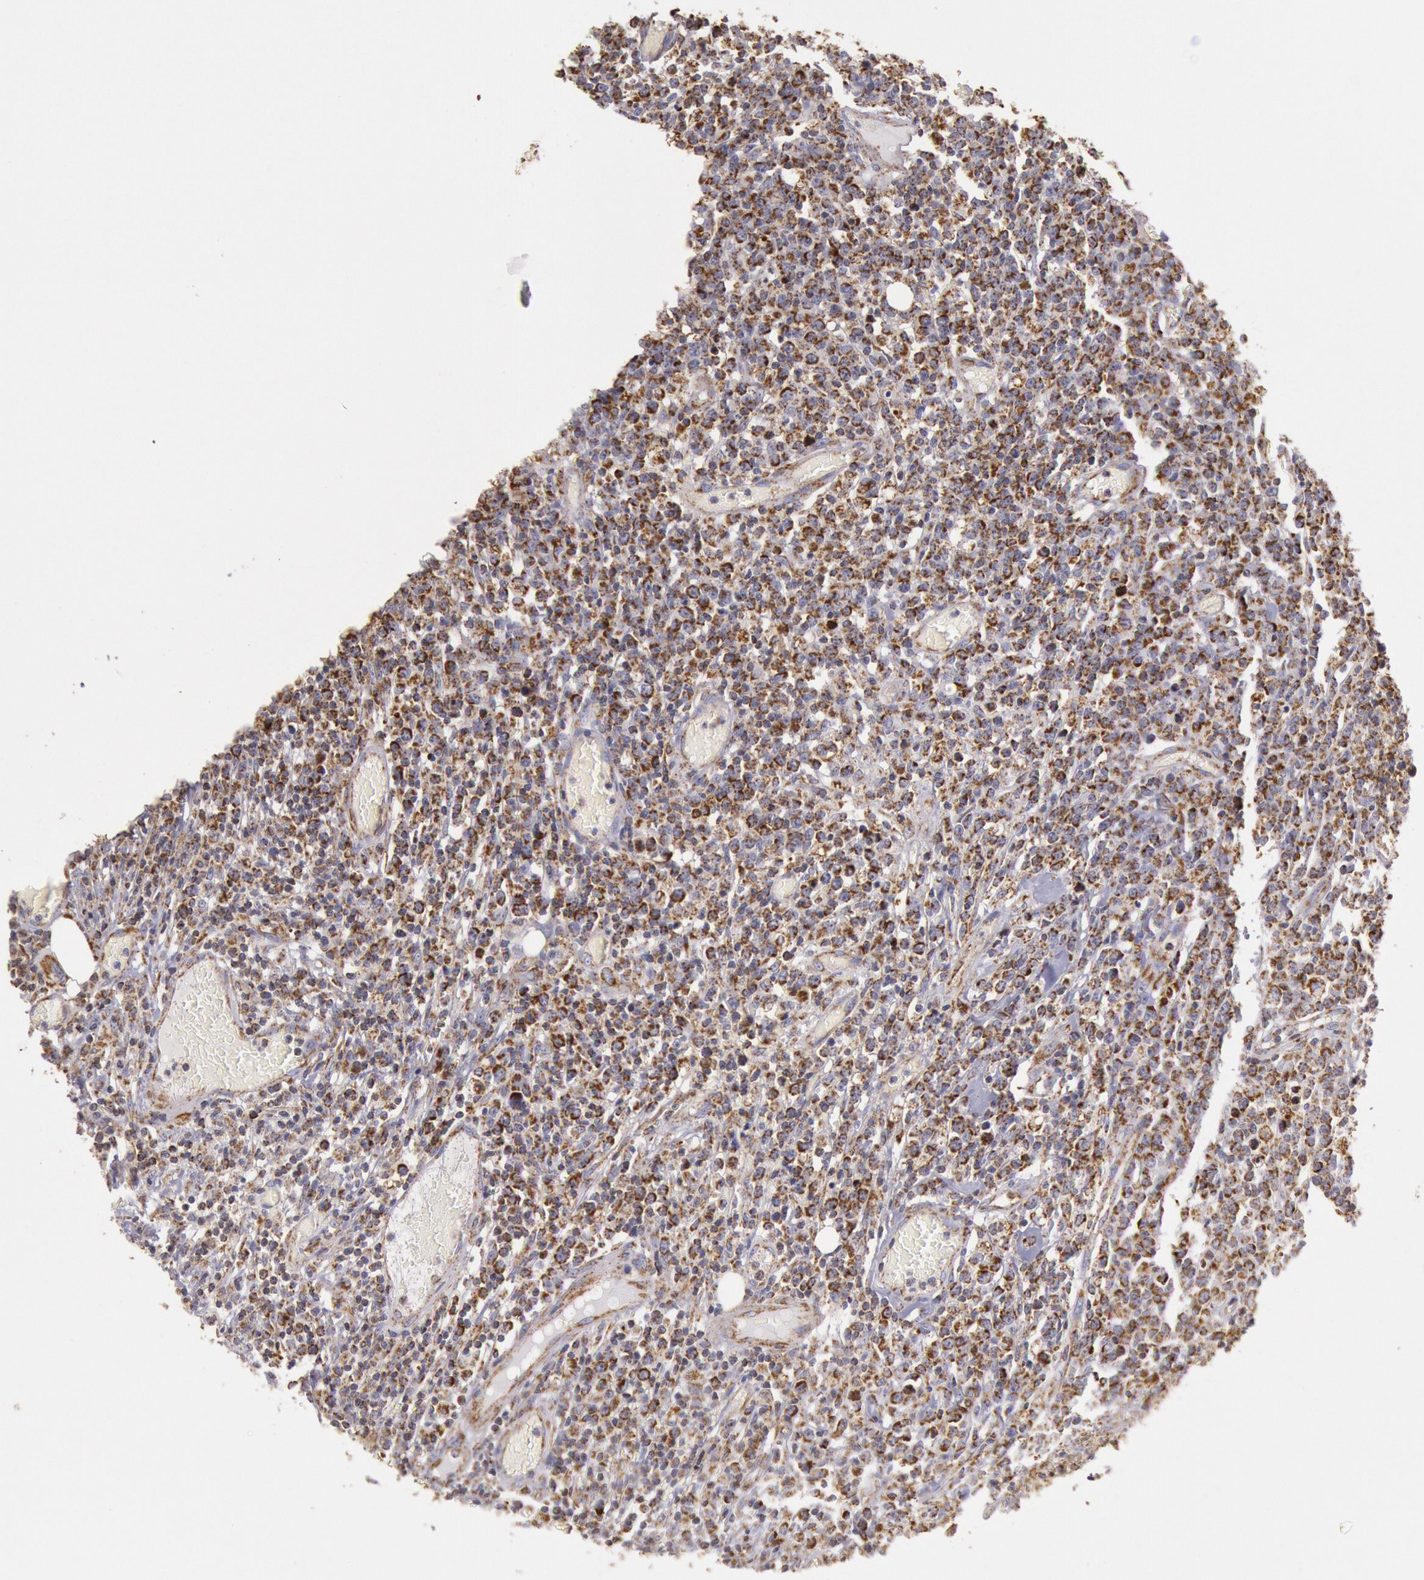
{"staining": {"intensity": "strong", "quantity": ">75%", "location": "cytoplasmic/membranous"}, "tissue": "lymphoma", "cell_type": "Tumor cells", "image_type": "cancer", "snomed": [{"axis": "morphology", "description": "Malignant lymphoma, non-Hodgkin's type, High grade"}, {"axis": "topography", "description": "Colon"}], "caption": "Human high-grade malignant lymphoma, non-Hodgkin's type stained for a protein (brown) demonstrates strong cytoplasmic/membranous positive expression in approximately >75% of tumor cells.", "gene": "CYC1", "patient": {"sex": "male", "age": 82}}